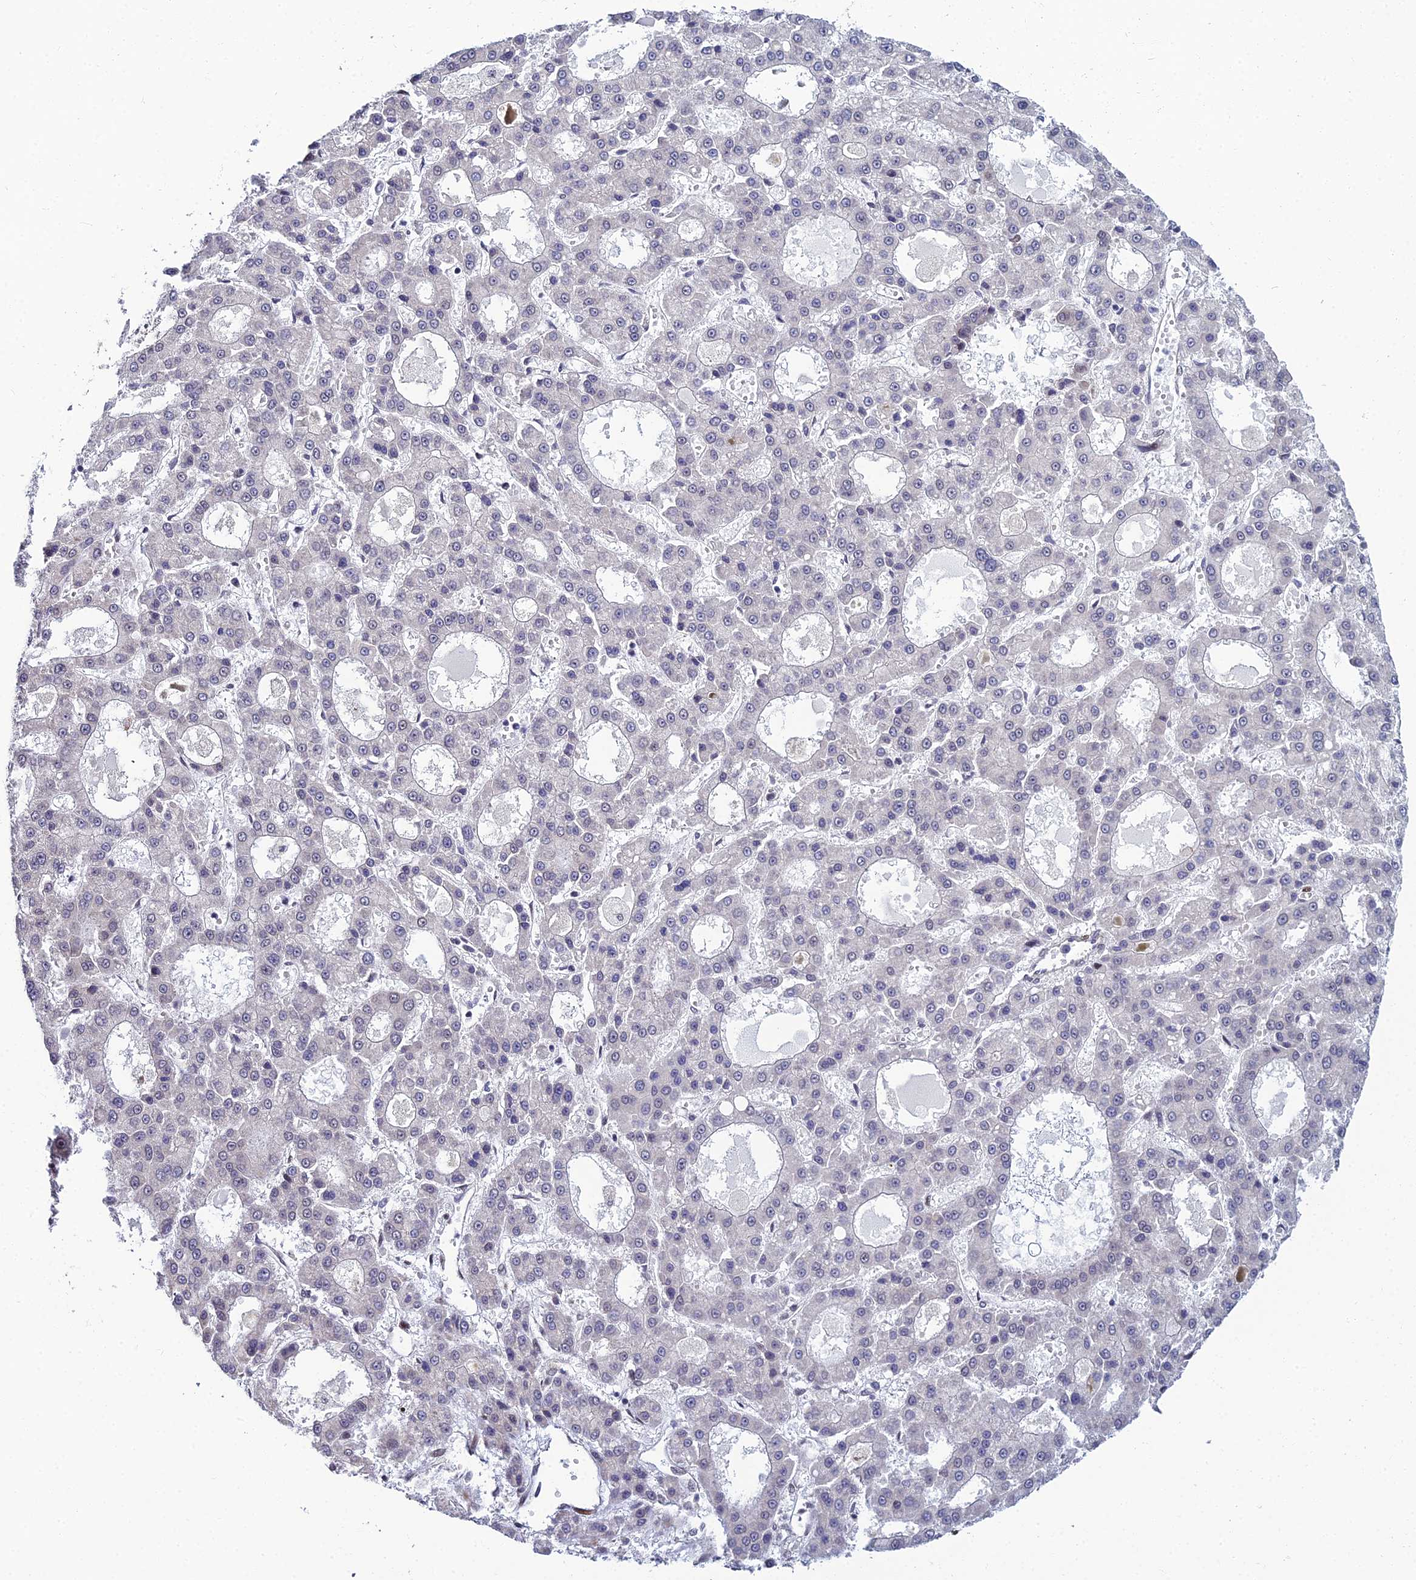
{"staining": {"intensity": "negative", "quantity": "none", "location": "none"}, "tissue": "liver cancer", "cell_type": "Tumor cells", "image_type": "cancer", "snomed": [{"axis": "morphology", "description": "Carcinoma, Hepatocellular, NOS"}, {"axis": "topography", "description": "Liver"}], "caption": "IHC of liver hepatocellular carcinoma exhibits no expression in tumor cells.", "gene": "ZNF668", "patient": {"sex": "male", "age": 70}}